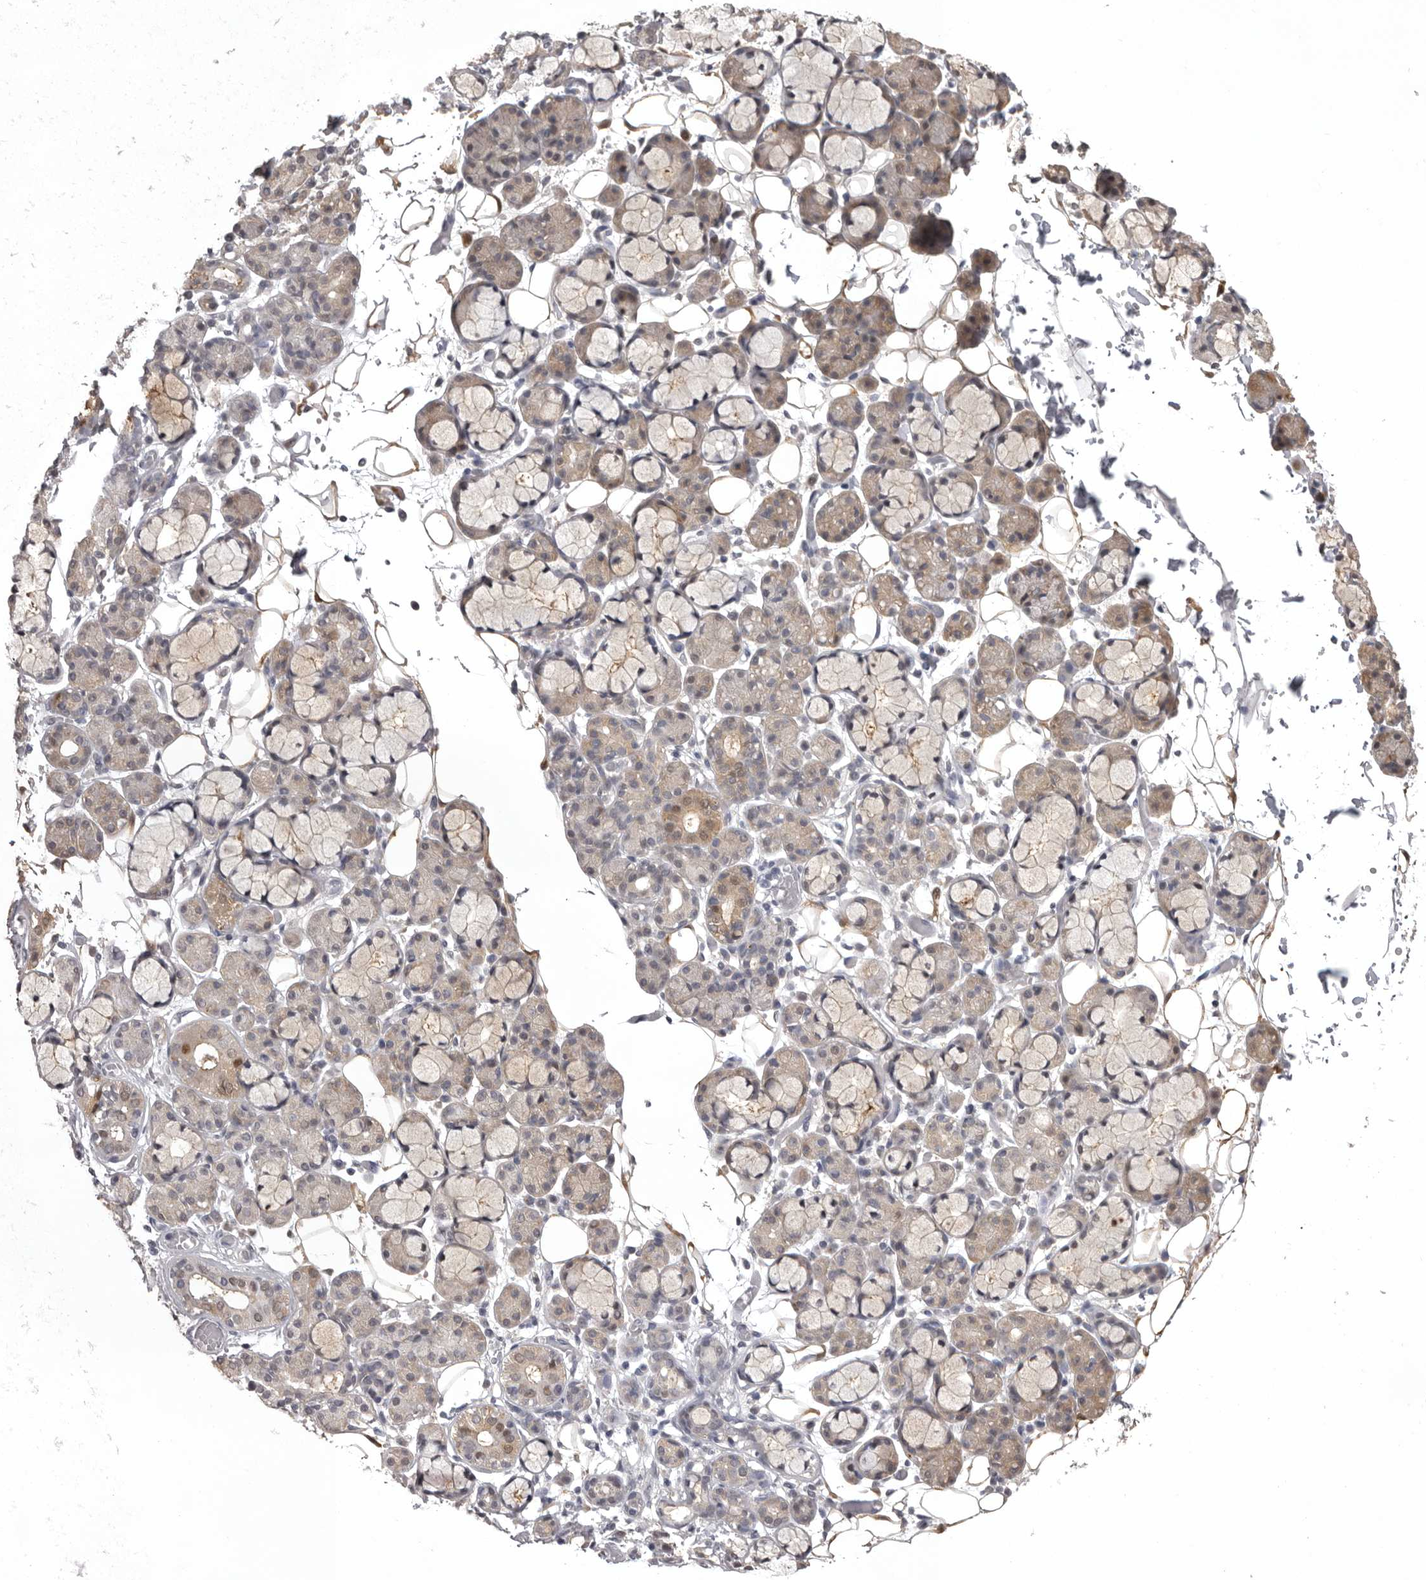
{"staining": {"intensity": "moderate", "quantity": "<25%", "location": "cytoplasmic/membranous"}, "tissue": "salivary gland", "cell_type": "Glandular cells", "image_type": "normal", "snomed": [{"axis": "morphology", "description": "Normal tissue, NOS"}, {"axis": "topography", "description": "Salivary gland"}], "caption": "A micrograph of salivary gland stained for a protein reveals moderate cytoplasmic/membranous brown staining in glandular cells.", "gene": "MDH1", "patient": {"sex": "male", "age": 63}}